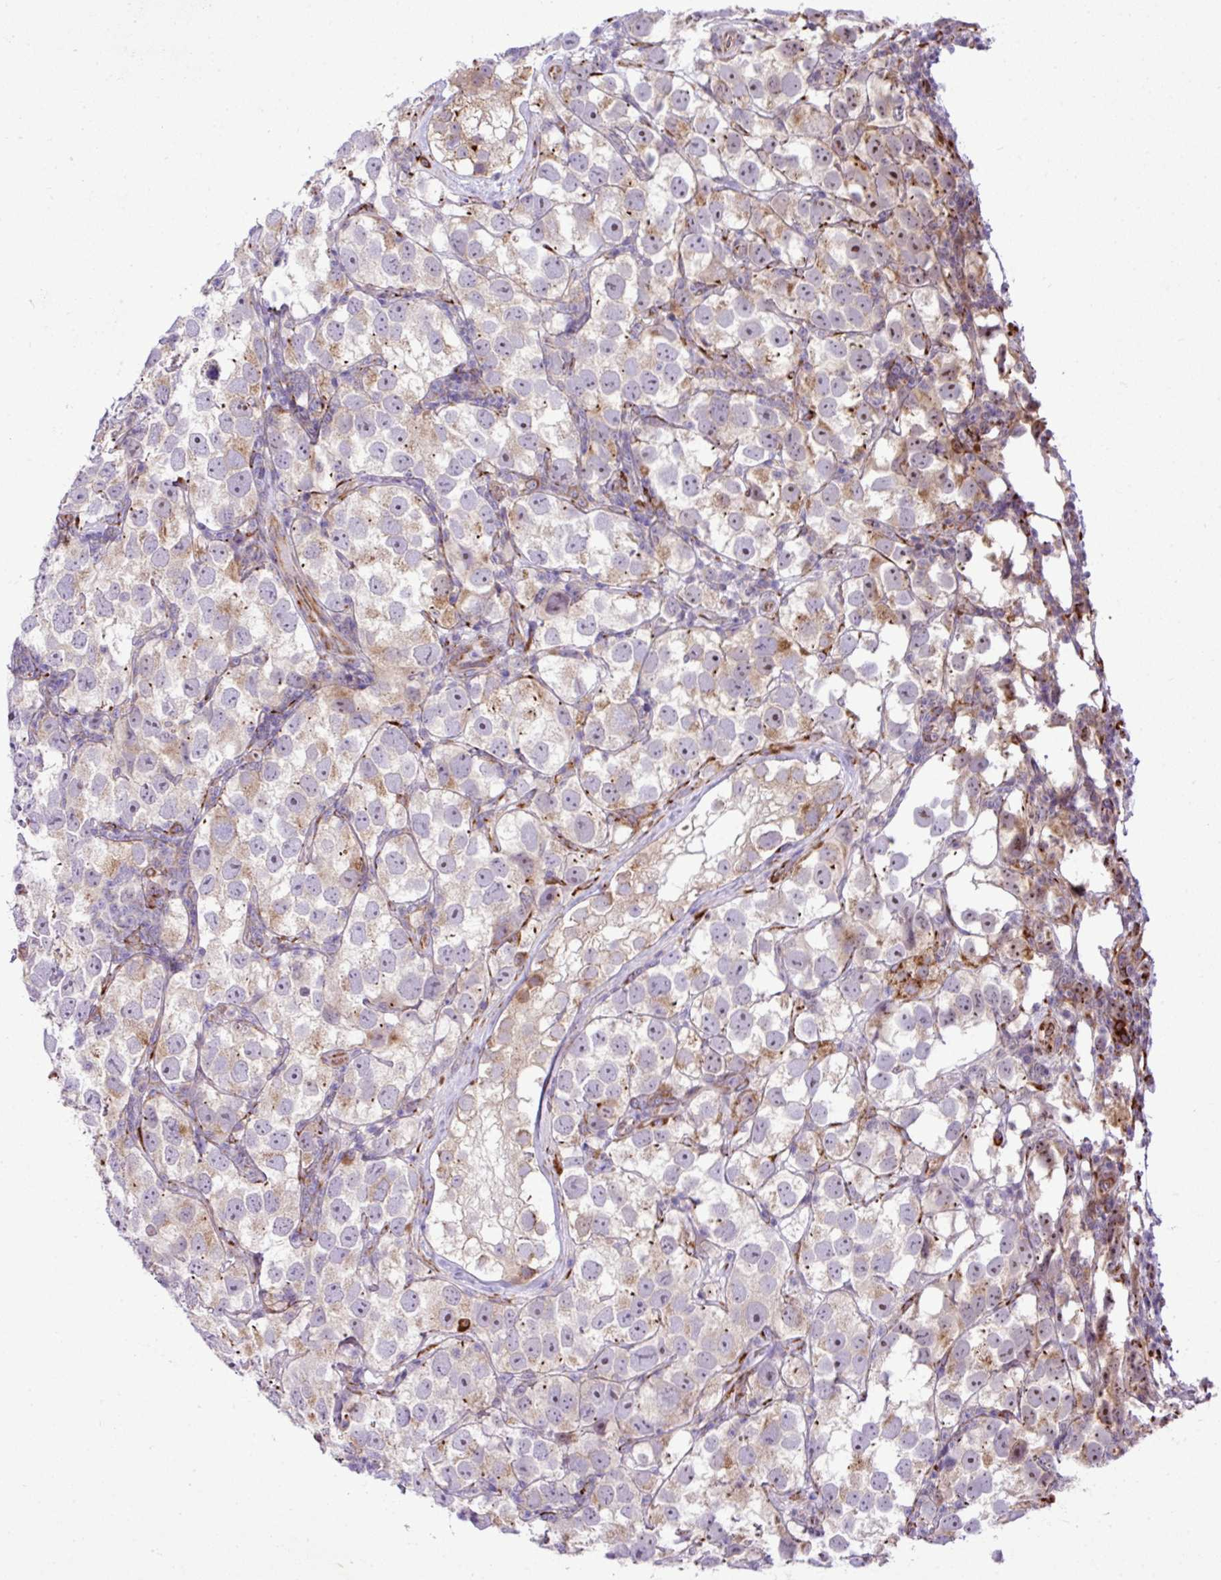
{"staining": {"intensity": "moderate", "quantity": "<25%", "location": "cytoplasmic/membranous"}, "tissue": "testis cancer", "cell_type": "Tumor cells", "image_type": "cancer", "snomed": [{"axis": "morphology", "description": "Seminoma, NOS"}, {"axis": "topography", "description": "Testis"}], "caption": "Immunohistochemical staining of seminoma (testis) reveals moderate cytoplasmic/membranous protein staining in about <25% of tumor cells. (Brightfield microscopy of DAB IHC at high magnification).", "gene": "CFAP97", "patient": {"sex": "male", "age": 26}}